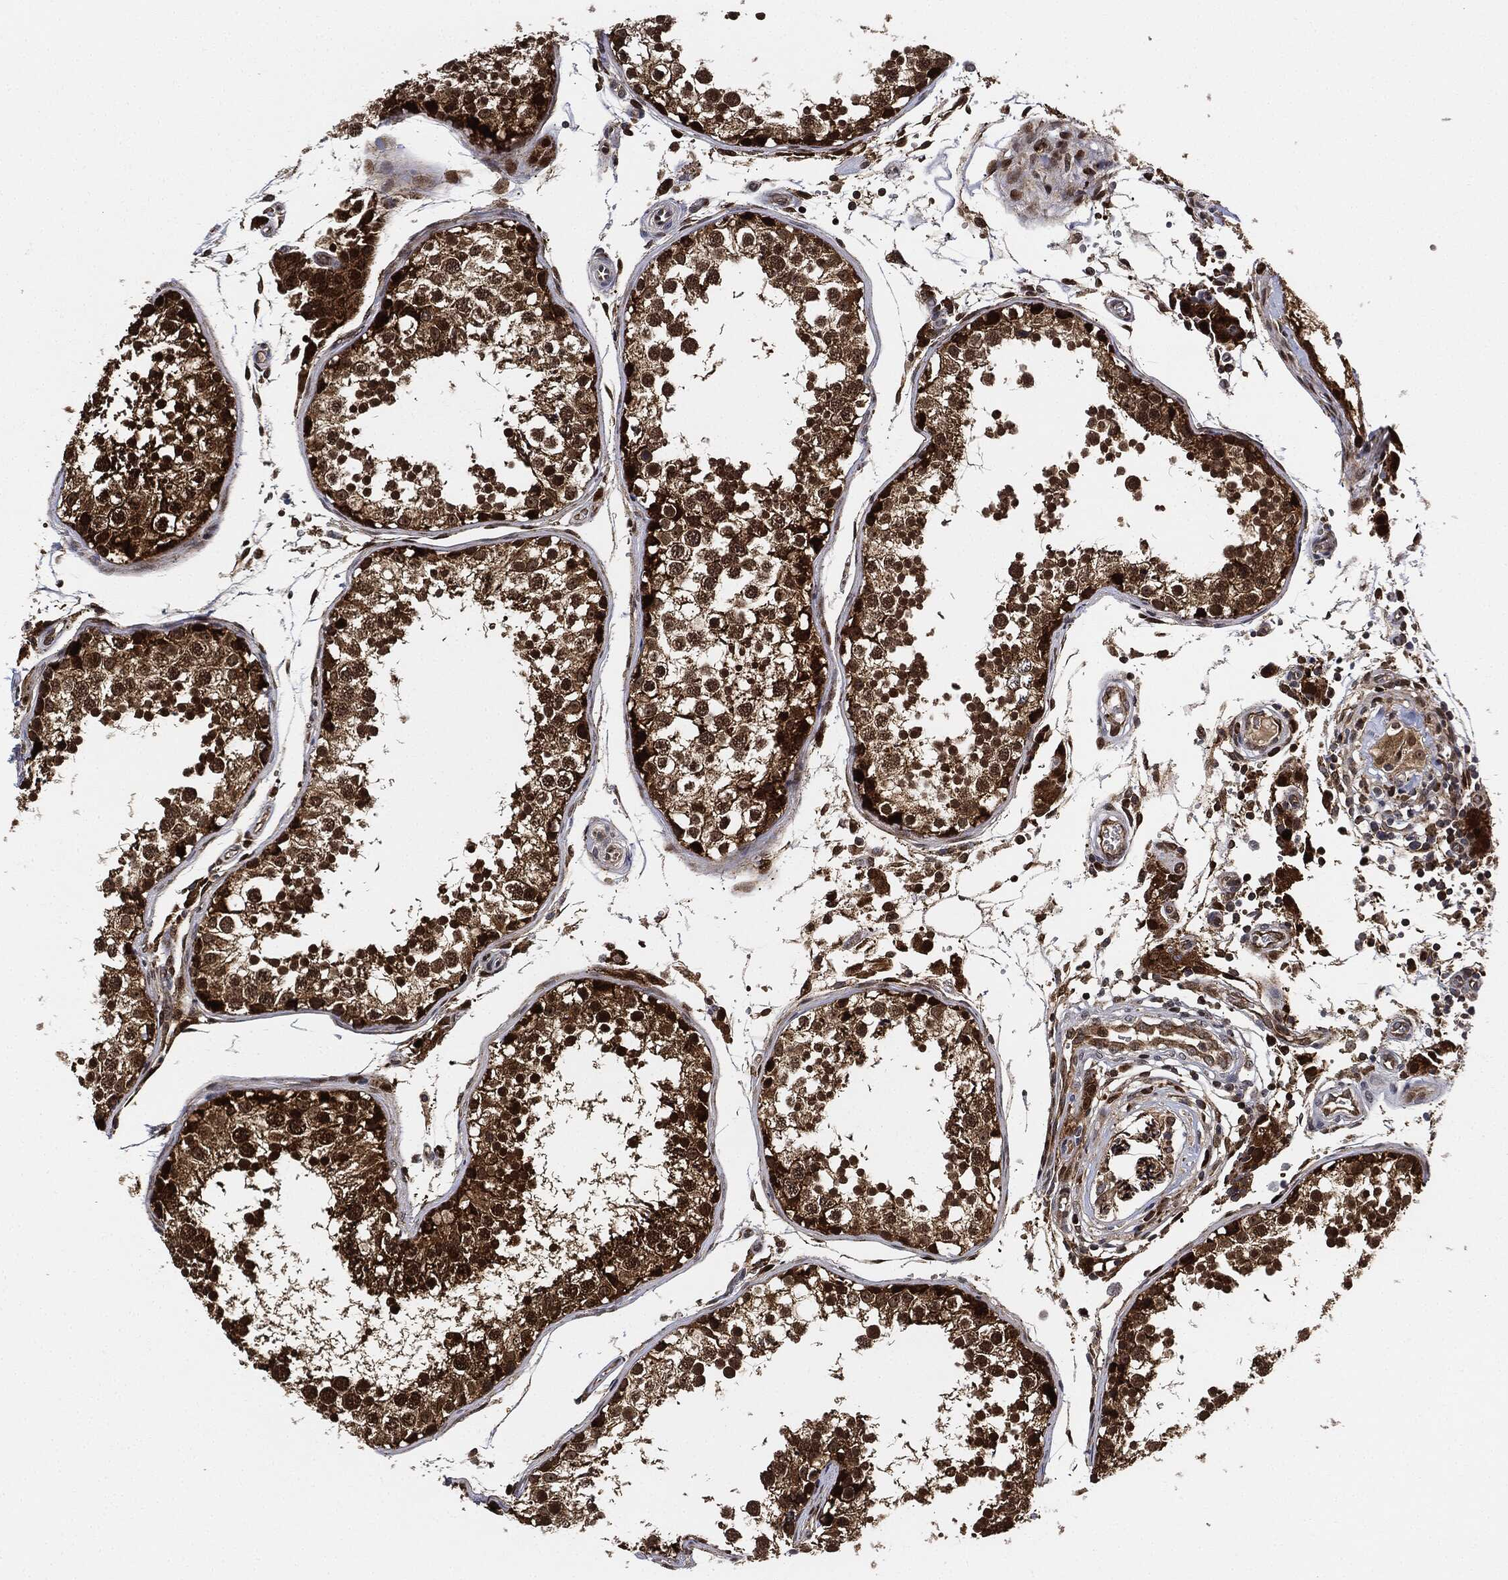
{"staining": {"intensity": "strong", "quantity": ">75%", "location": "cytoplasmic/membranous,nuclear"}, "tissue": "testis", "cell_type": "Cells in seminiferous ducts", "image_type": "normal", "snomed": [{"axis": "morphology", "description": "Normal tissue, NOS"}, {"axis": "topography", "description": "Testis"}], "caption": "Brown immunohistochemical staining in normal testis reveals strong cytoplasmic/membranous,nuclear expression in about >75% of cells in seminiferous ducts.", "gene": "RNASEL", "patient": {"sex": "male", "age": 29}}